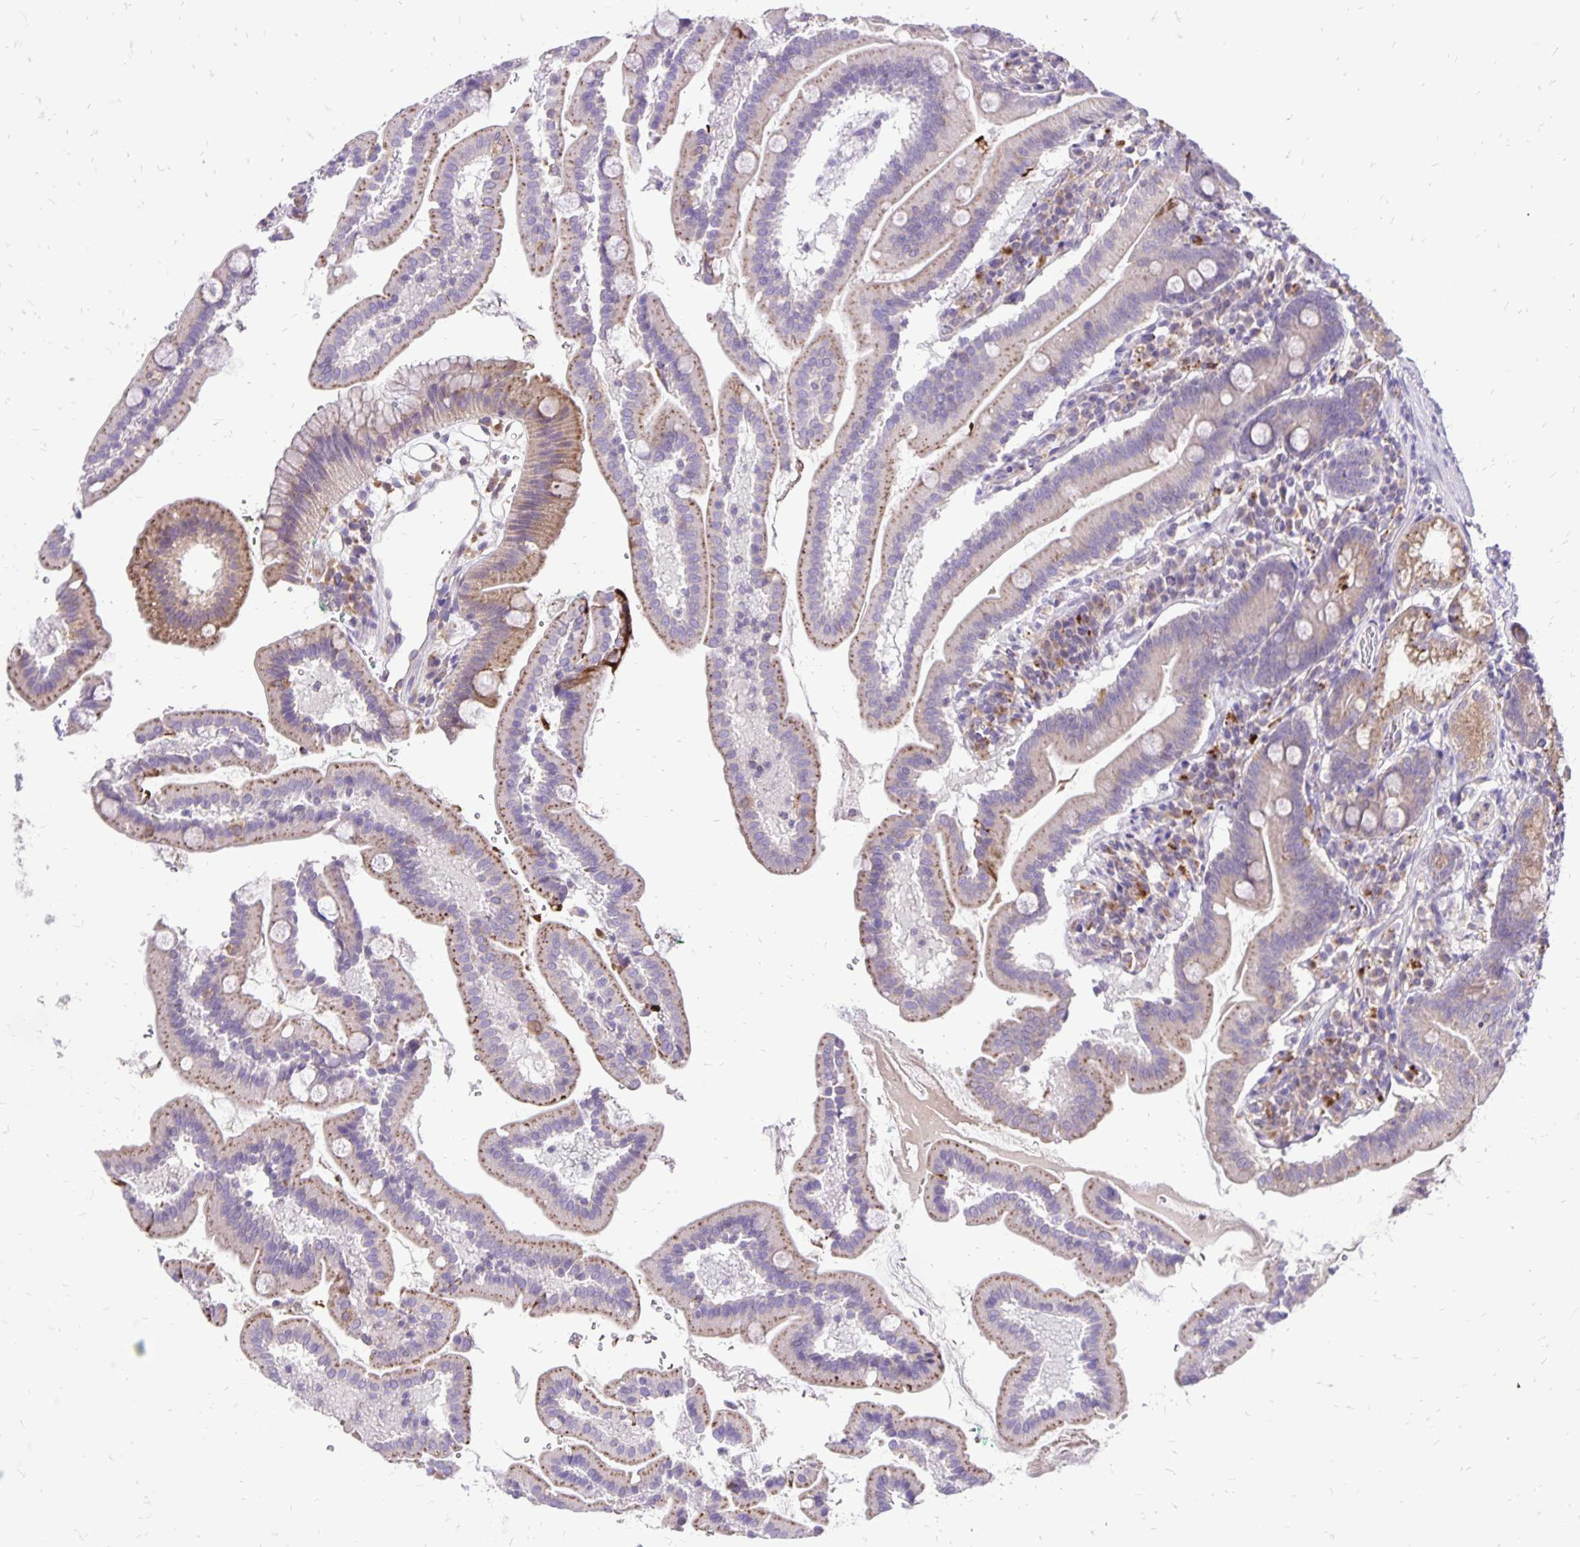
{"staining": {"intensity": "moderate", "quantity": "25%-75%", "location": "cytoplasmic/membranous"}, "tissue": "duodenum", "cell_type": "Glandular cells", "image_type": "normal", "snomed": [{"axis": "morphology", "description": "Normal tissue, NOS"}, {"axis": "topography", "description": "Duodenum"}], "caption": "Protein staining shows moderate cytoplasmic/membranous positivity in about 25%-75% of glandular cells in benign duodenum.", "gene": "EIF5A", "patient": {"sex": "female", "age": 67}}